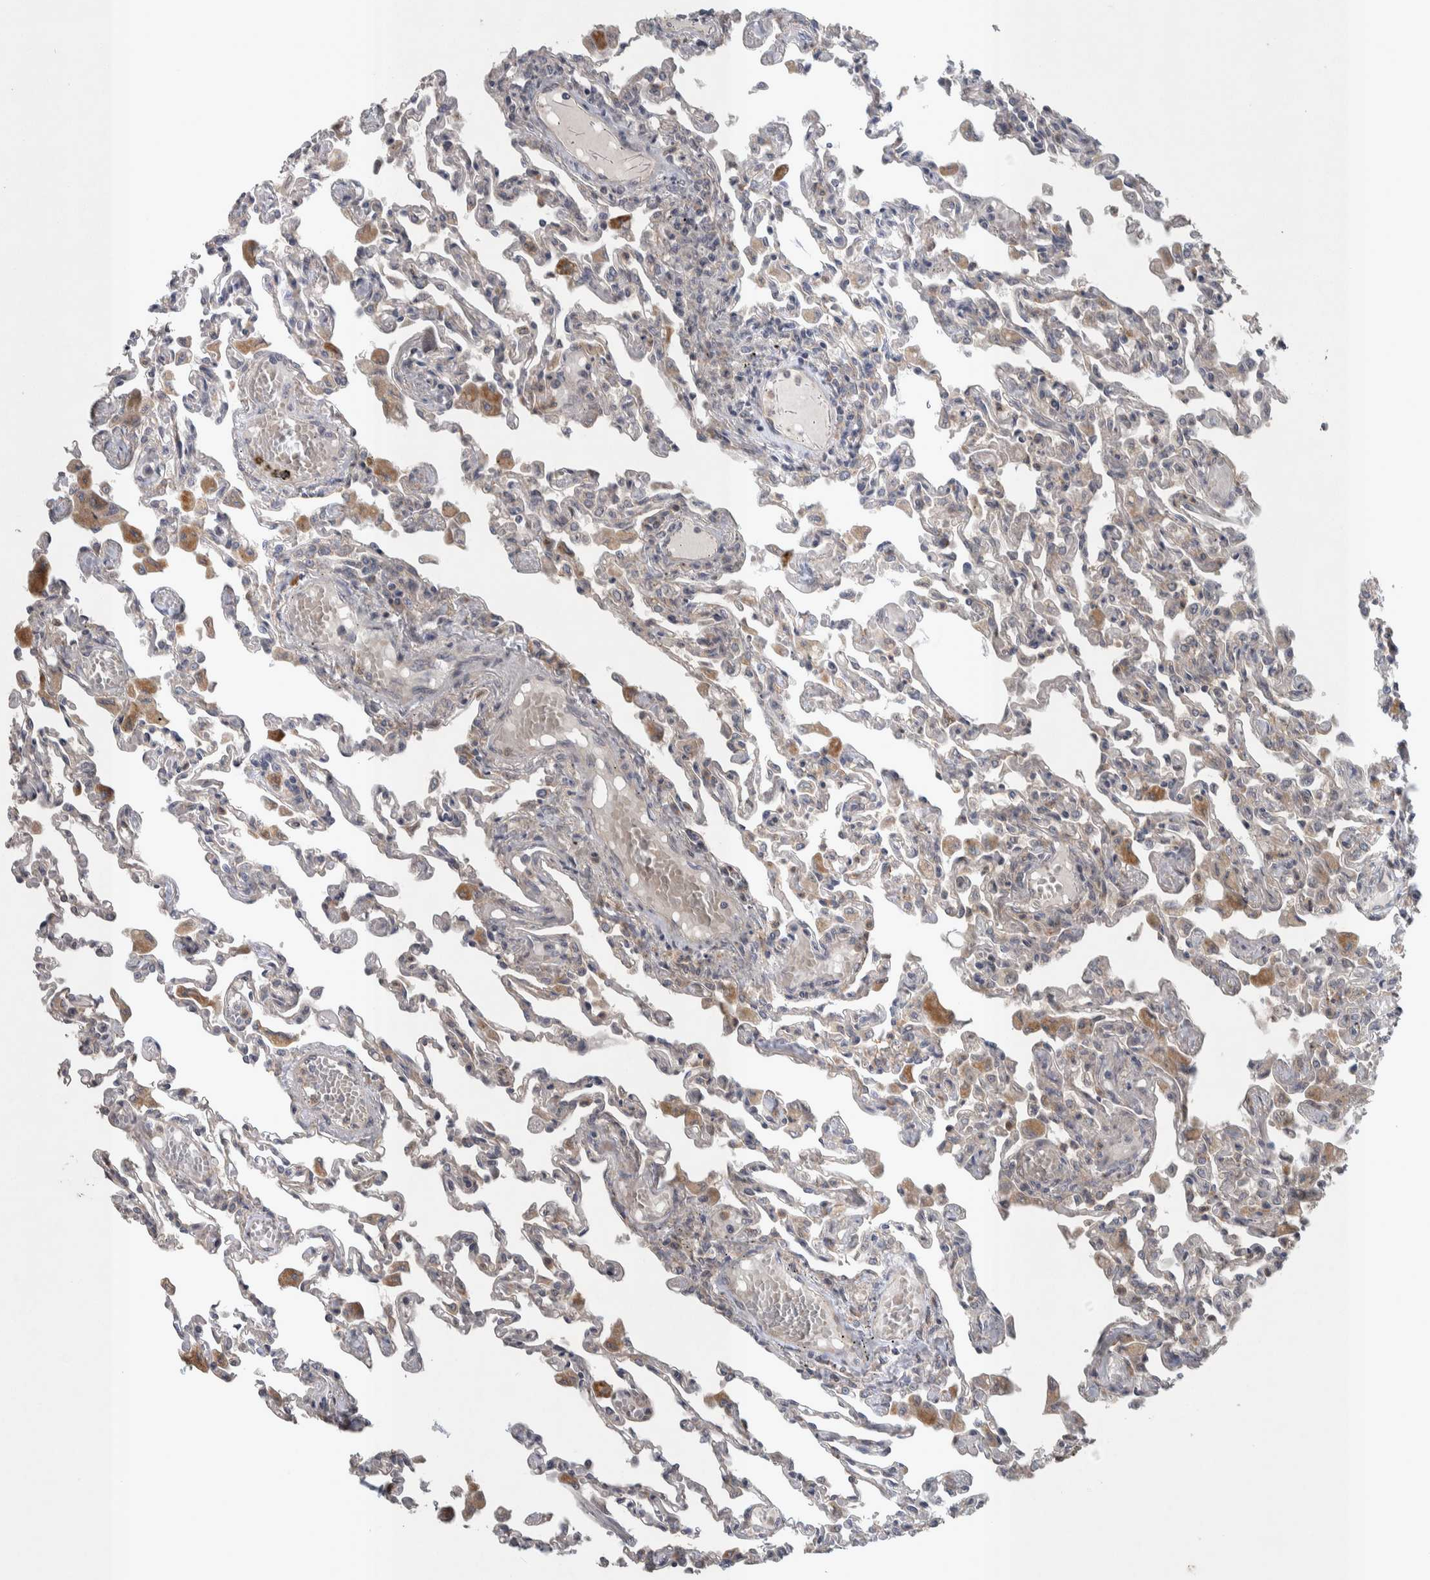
{"staining": {"intensity": "weak", "quantity": "25%-75%", "location": "cytoplasmic/membranous"}, "tissue": "lung", "cell_type": "Alveolar cells", "image_type": "normal", "snomed": [{"axis": "morphology", "description": "Normal tissue, NOS"}, {"axis": "topography", "description": "Bronchus"}, {"axis": "topography", "description": "Lung"}], "caption": "High-magnification brightfield microscopy of benign lung stained with DAB (3,3'-diaminobenzidine) (brown) and counterstained with hematoxylin (blue). alveolar cells exhibit weak cytoplasmic/membranous staining is seen in approximately25%-75% of cells. The staining was performed using DAB (3,3'-diaminobenzidine) to visualize the protein expression in brown, while the nuclei were stained in blue with hematoxylin (Magnification: 20x).", "gene": "SRP68", "patient": {"sex": "female", "age": 49}}